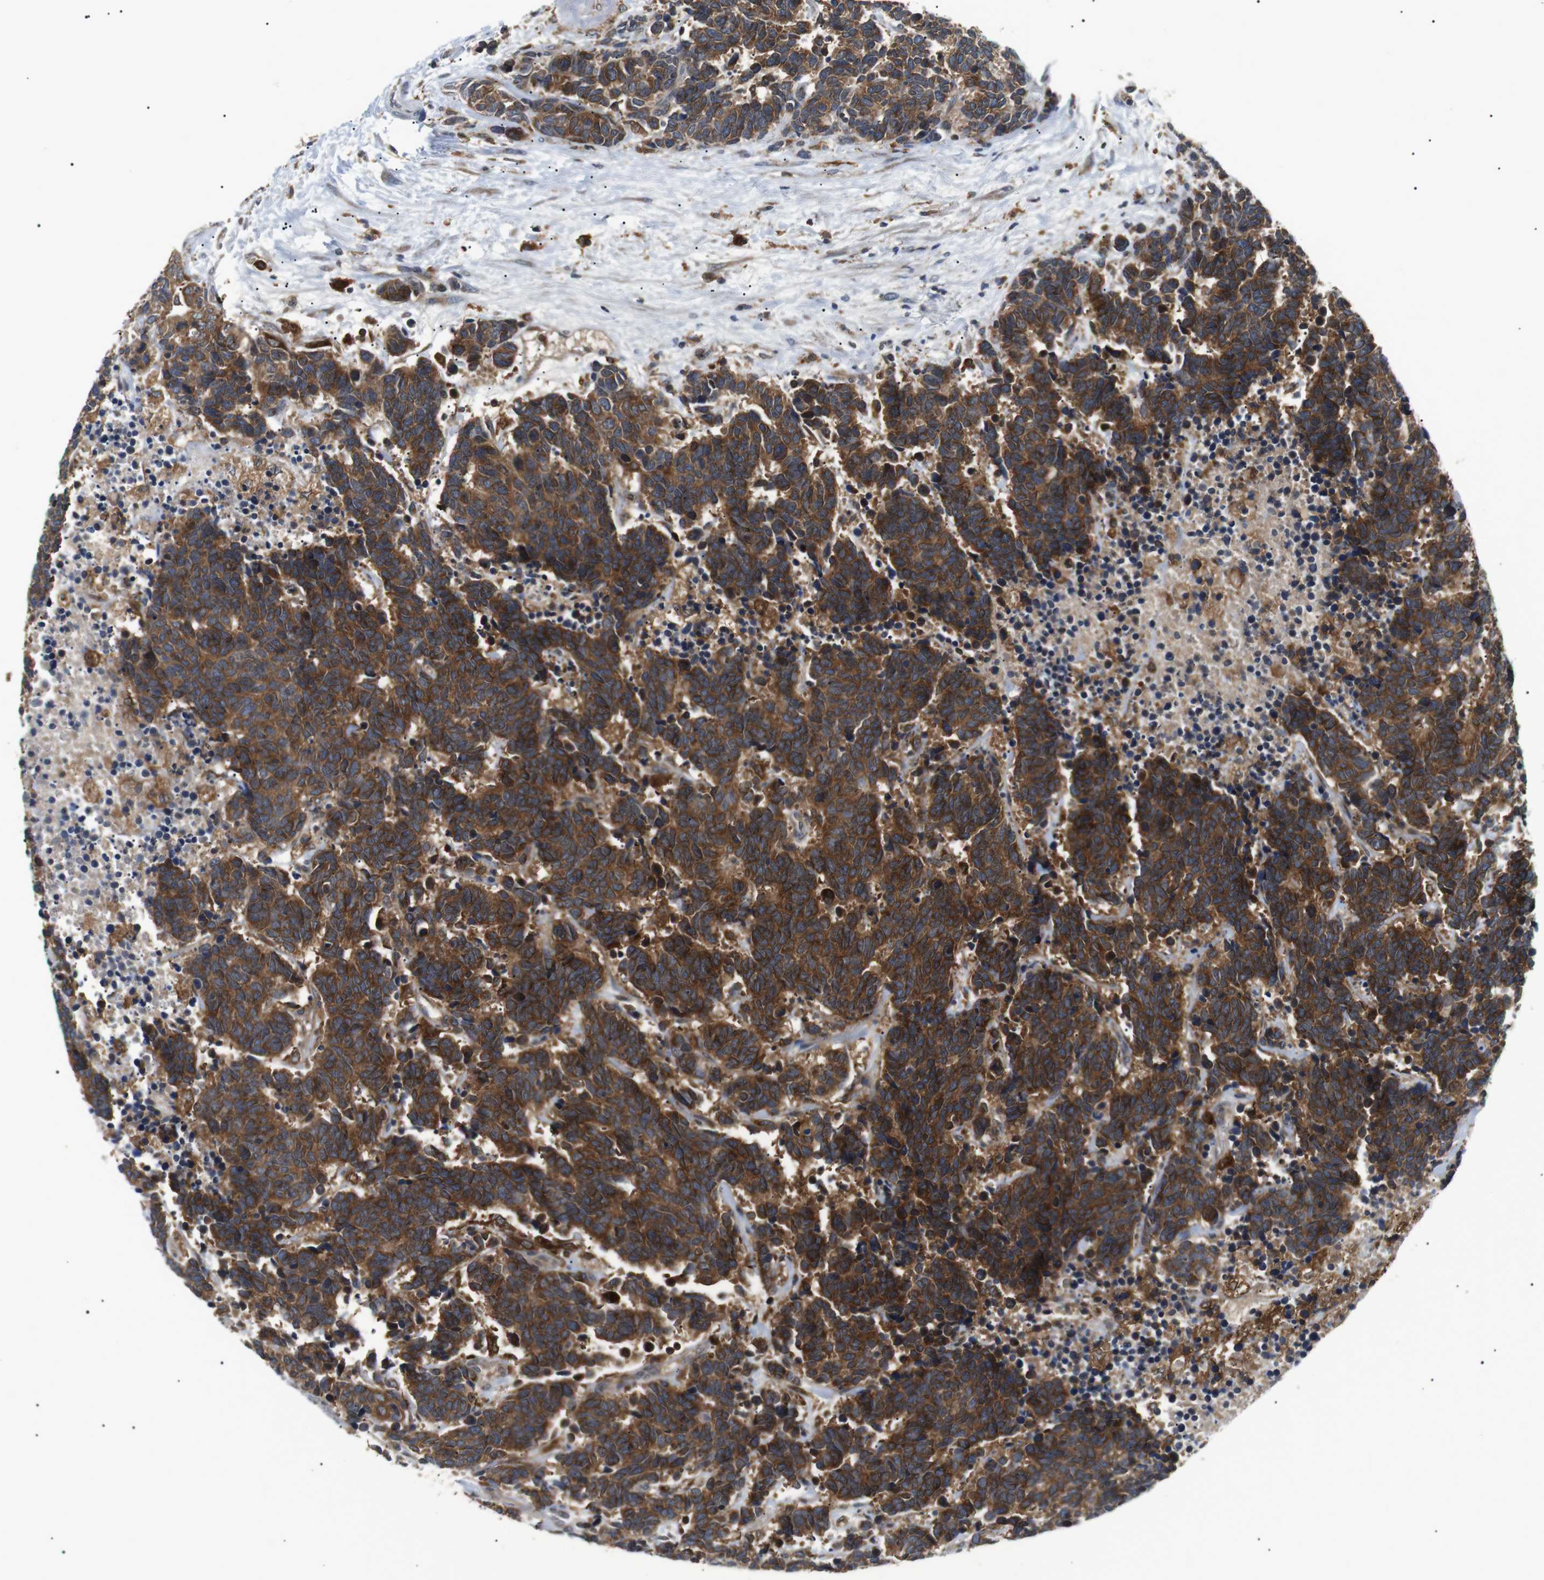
{"staining": {"intensity": "strong", "quantity": ">75%", "location": "cytoplasmic/membranous"}, "tissue": "carcinoid", "cell_type": "Tumor cells", "image_type": "cancer", "snomed": [{"axis": "morphology", "description": "Carcinoma, NOS"}, {"axis": "morphology", "description": "Carcinoid, malignant, NOS"}, {"axis": "topography", "description": "Urinary bladder"}], "caption": "An immunohistochemistry (IHC) image of neoplastic tissue is shown. Protein staining in brown labels strong cytoplasmic/membranous positivity in carcinoma within tumor cells.", "gene": "RAB9A", "patient": {"sex": "male", "age": 57}}